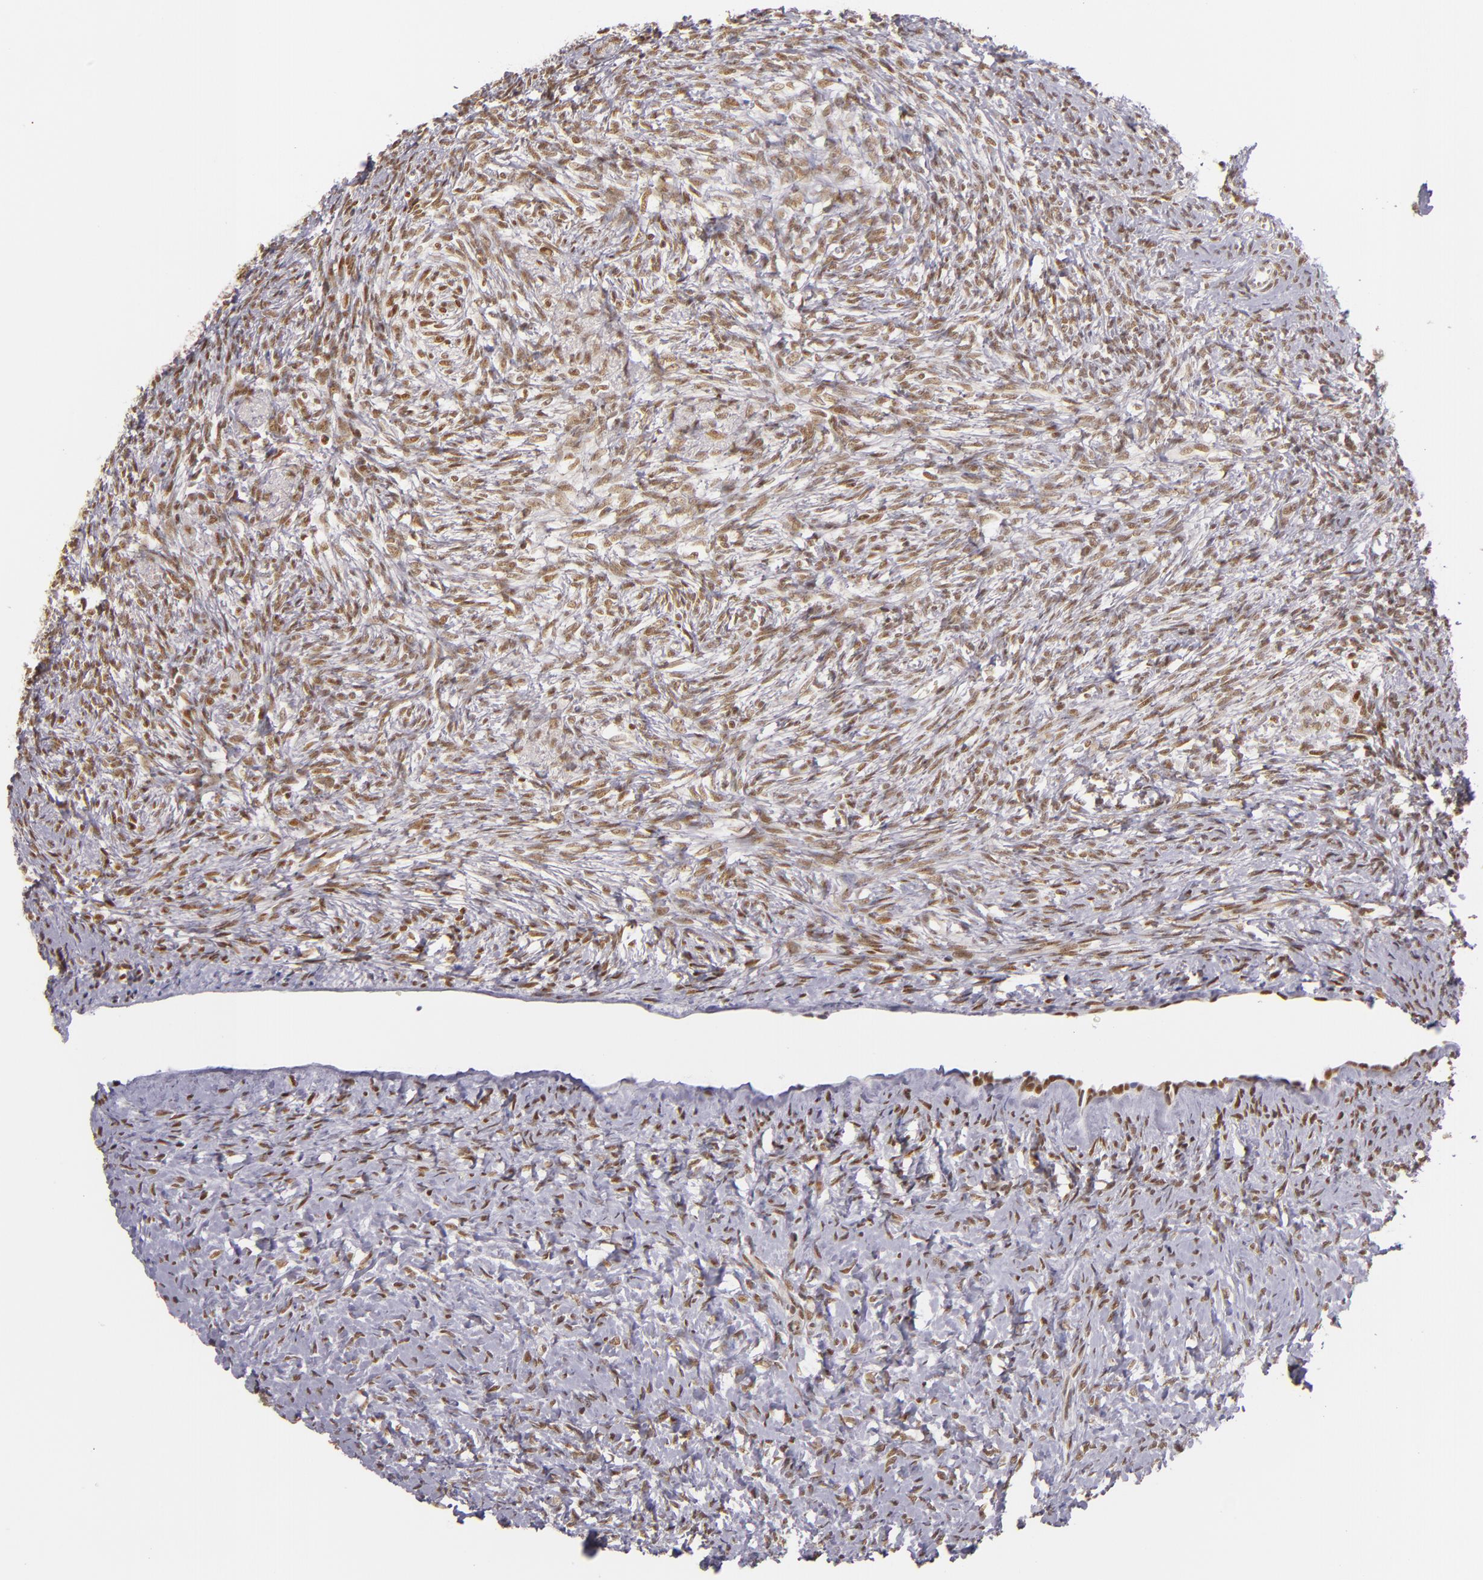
{"staining": {"intensity": "moderate", "quantity": ">75%", "location": "nuclear"}, "tissue": "ovary", "cell_type": "Ovarian stroma cells", "image_type": "normal", "snomed": [{"axis": "morphology", "description": "Normal tissue, NOS"}, {"axis": "topography", "description": "Ovary"}], "caption": "Immunohistochemistry histopathology image of unremarkable human ovary stained for a protein (brown), which reveals medium levels of moderate nuclear staining in about >75% of ovarian stroma cells.", "gene": "NCOR2", "patient": {"sex": "female", "age": 56}}